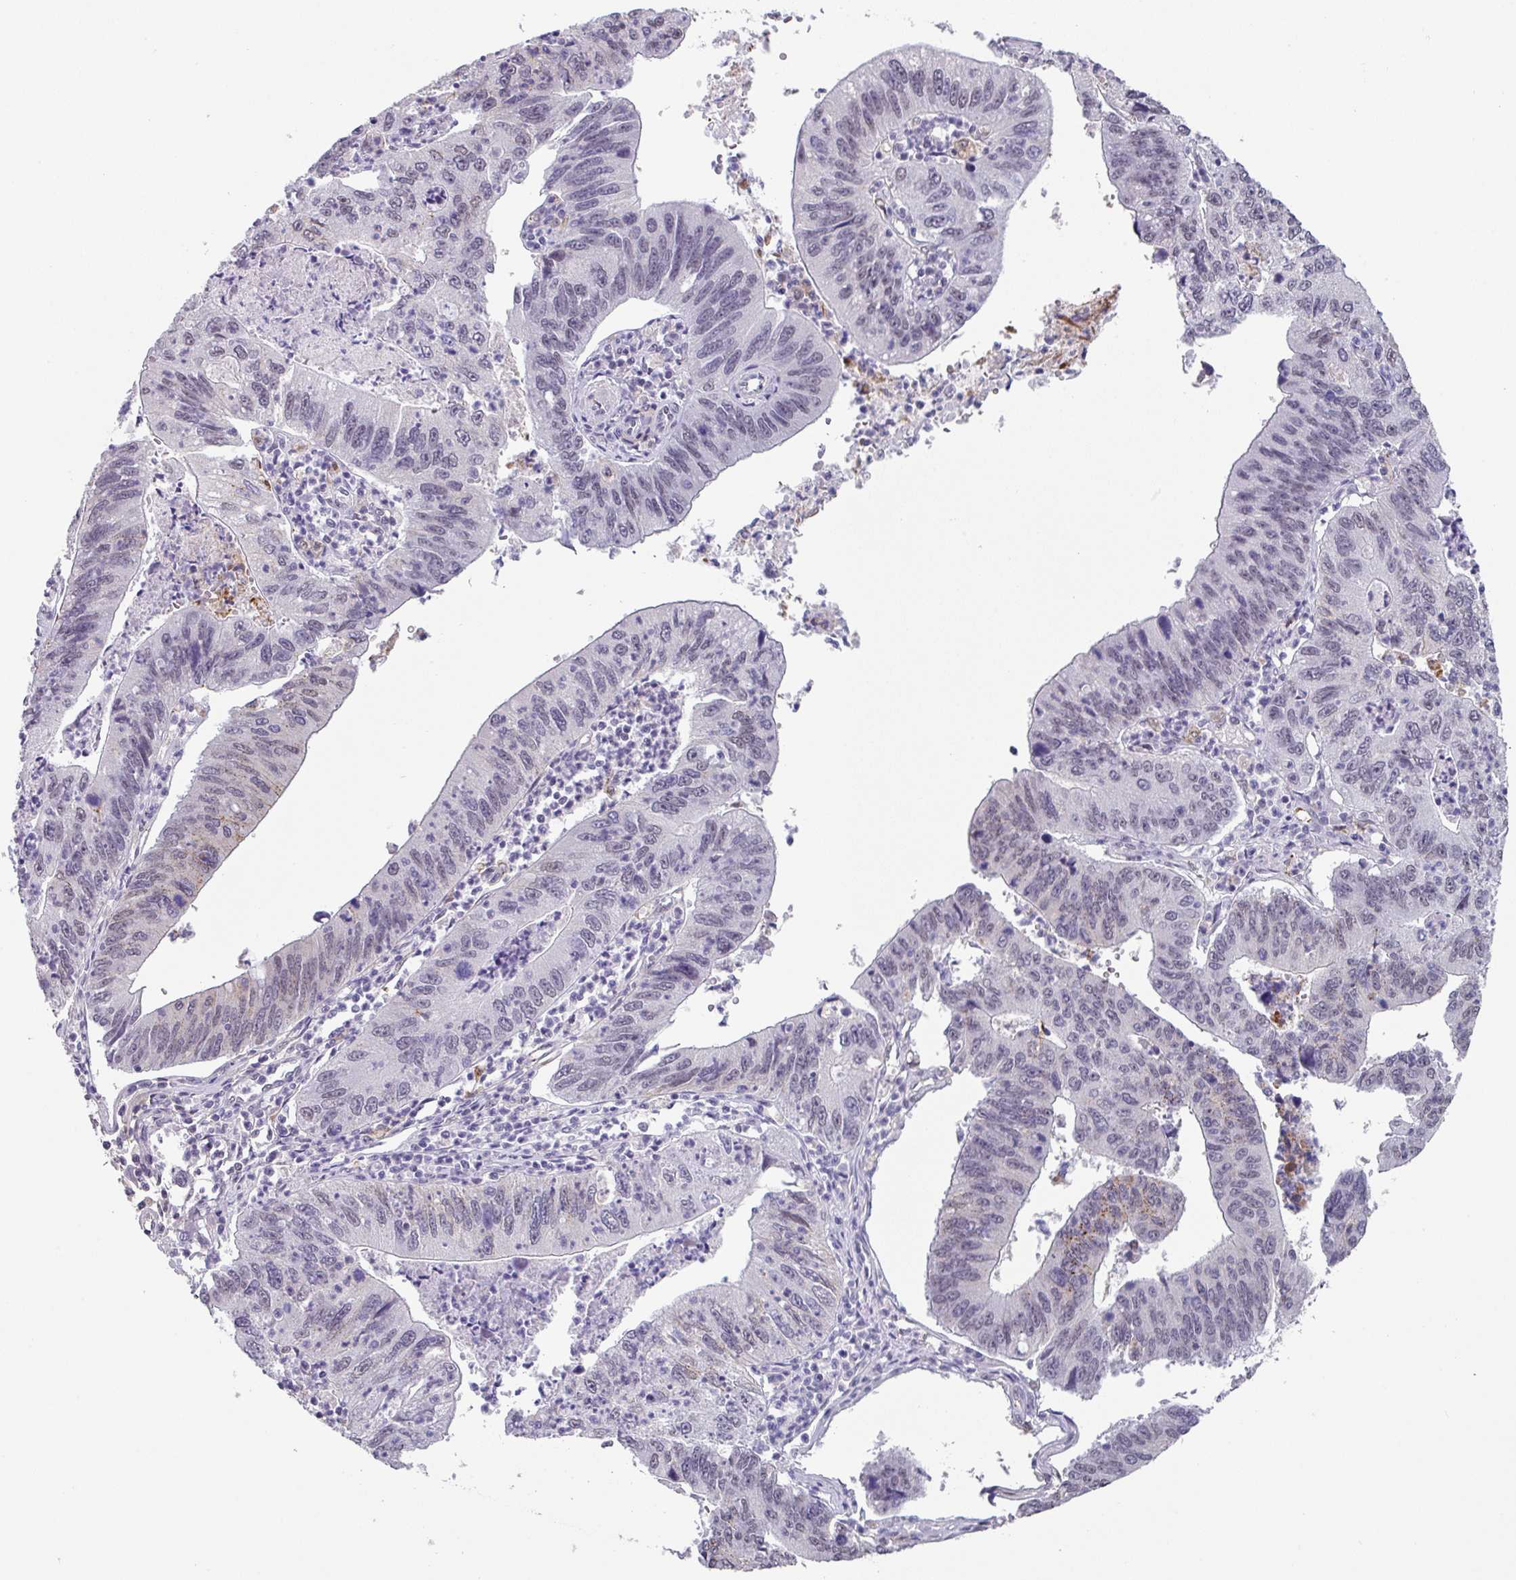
{"staining": {"intensity": "weak", "quantity": "<25%", "location": "cytoplasmic/membranous"}, "tissue": "stomach cancer", "cell_type": "Tumor cells", "image_type": "cancer", "snomed": [{"axis": "morphology", "description": "Adenocarcinoma, NOS"}, {"axis": "topography", "description": "Stomach"}], "caption": "Immunohistochemical staining of adenocarcinoma (stomach) demonstrates no significant positivity in tumor cells.", "gene": "C1QB", "patient": {"sex": "male", "age": 59}}